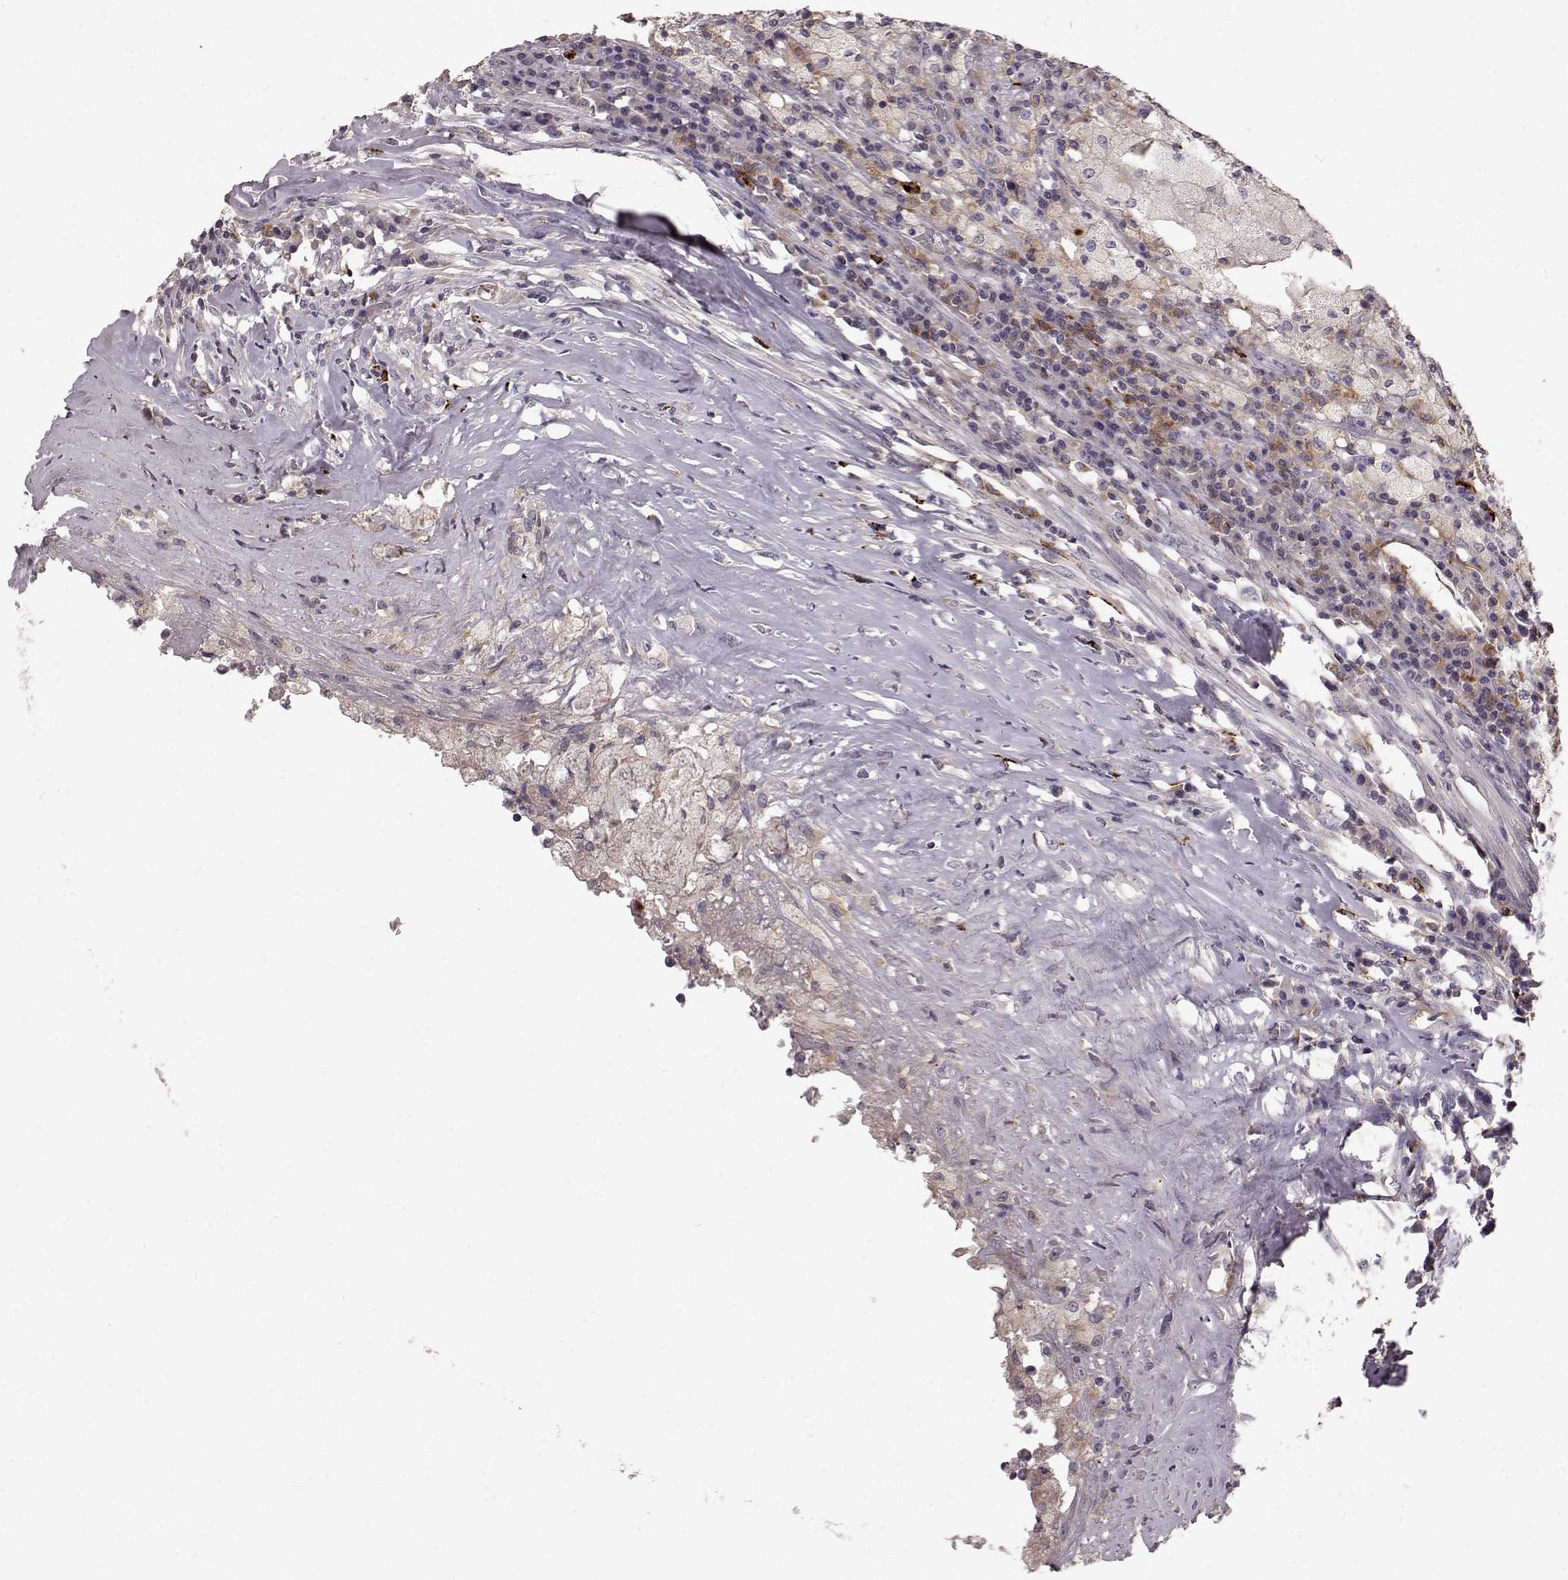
{"staining": {"intensity": "negative", "quantity": "none", "location": "none"}, "tissue": "testis cancer", "cell_type": "Tumor cells", "image_type": "cancer", "snomed": [{"axis": "morphology", "description": "Necrosis, NOS"}, {"axis": "morphology", "description": "Carcinoma, Embryonal, NOS"}, {"axis": "topography", "description": "Testis"}], "caption": "The immunohistochemistry micrograph has no significant staining in tumor cells of testis cancer (embryonal carcinoma) tissue.", "gene": "CCNF", "patient": {"sex": "male", "age": 19}}